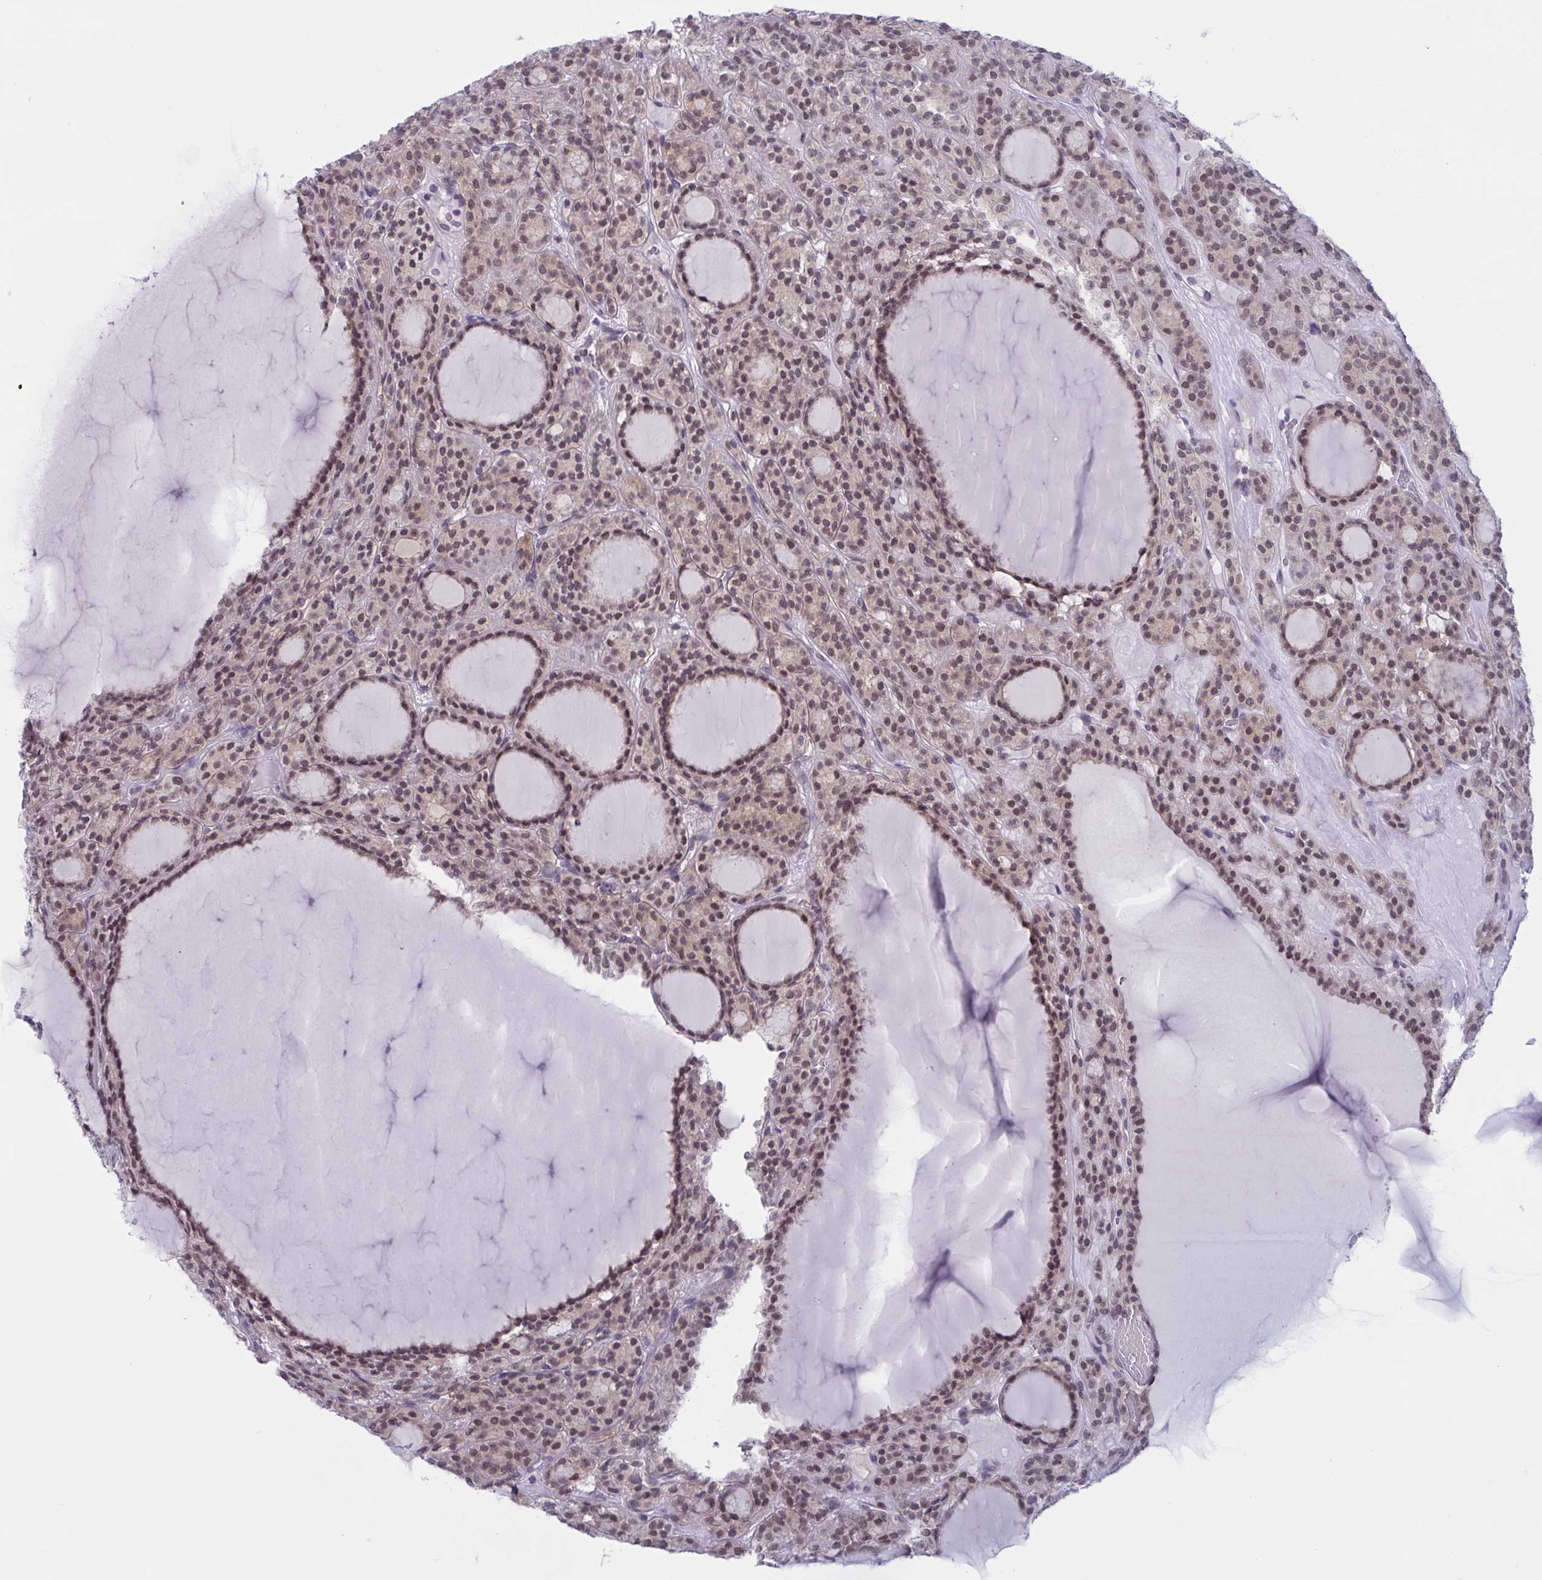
{"staining": {"intensity": "moderate", "quantity": "25%-75%", "location": "nuclear"}, "tissue": "thyroid cancer", "cell_type": "Tumor cells", "image_type": "cancer", "snomed": [{"axis": "morphology", "description": "Follicular adenoma carcinoma, NOS"}, {"axis": "topography", "description": "Thyroid gland"}], "caption": "This micrograph exhibits IHC staining of thyroid cancer (follicular adenoma carcinoma), with medium moderate nuclear staining in approximately 25%-75% of tumor cells.", "gene": "TSN", "patient": {"sex": "female", "age": 63}}